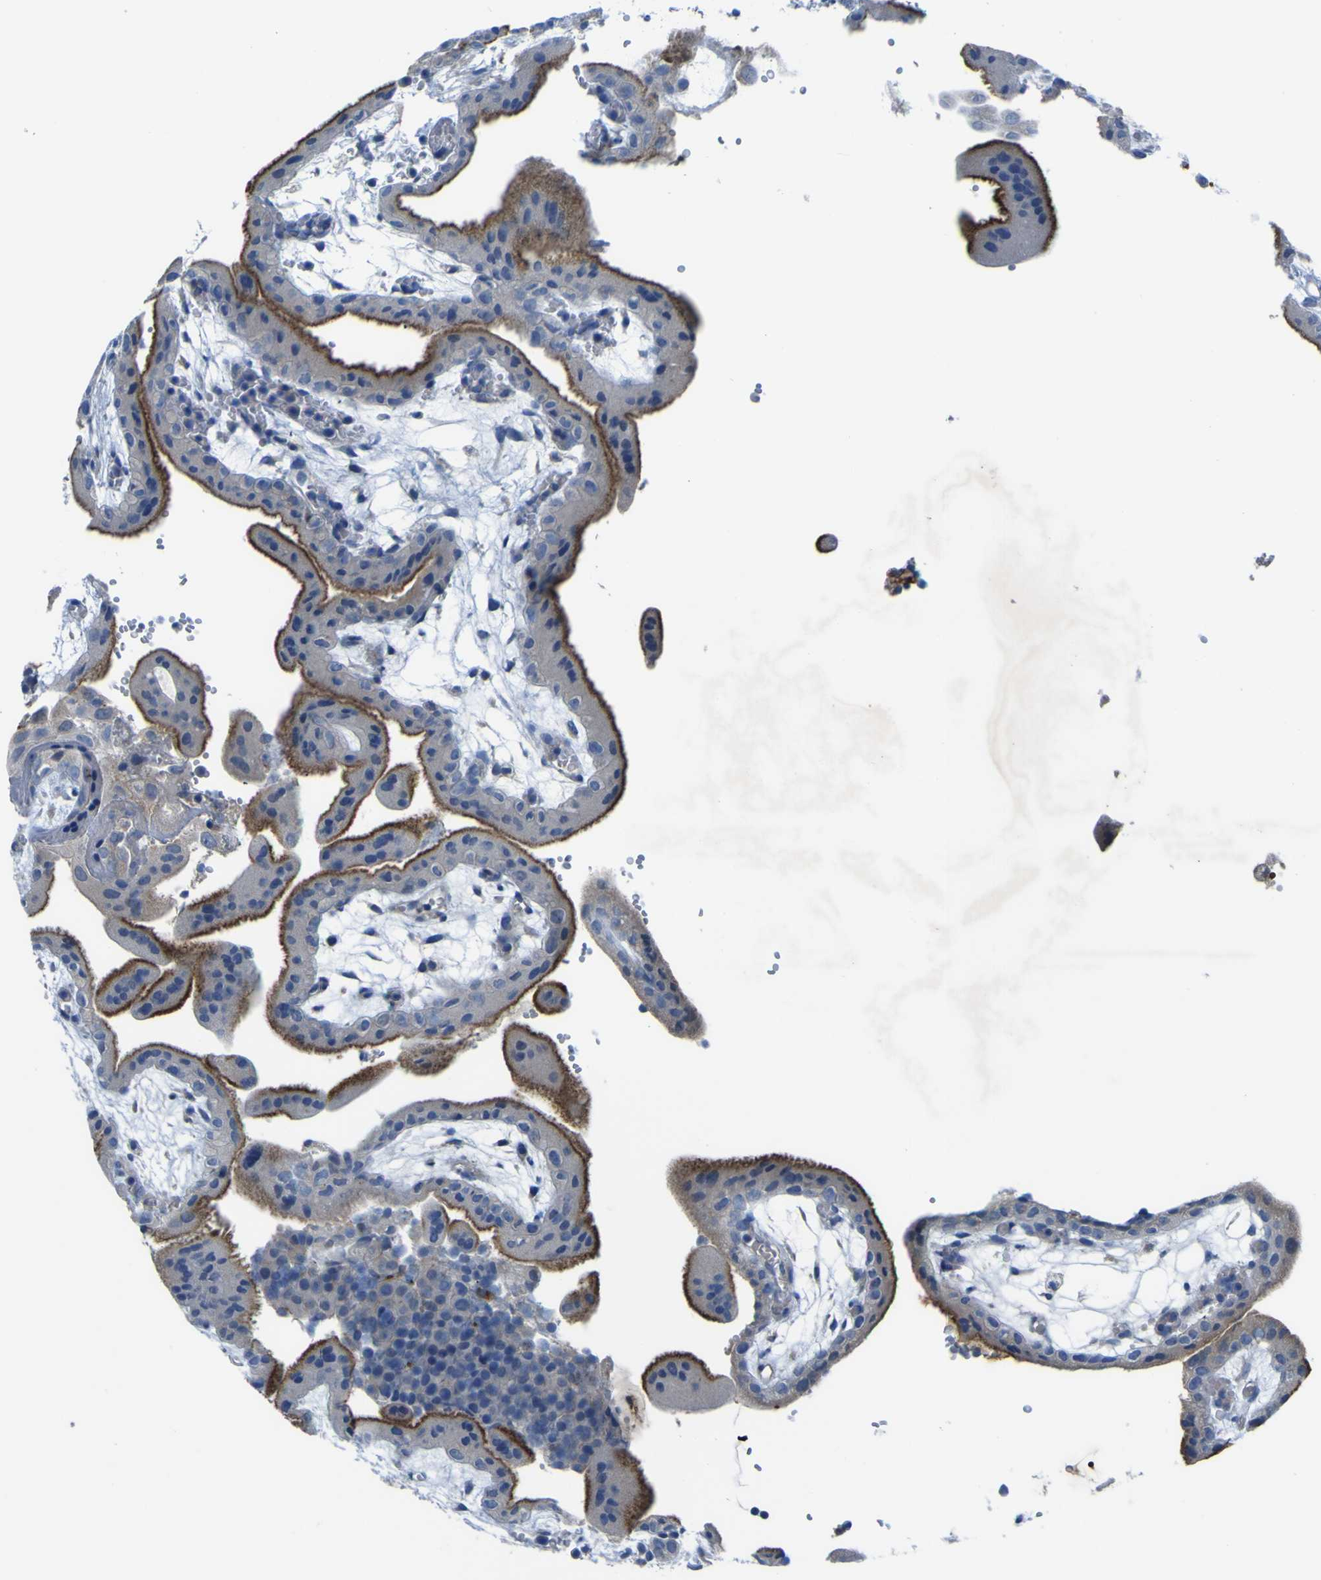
{"staining": {"intensity": "weak", "quantity": "<25%", "location": "cytoplasmic/membranous"}, "tissue": "placenta", "cell_type": "Decidual cells", "image_type": "normal", "snomed": [{"axis": "morphology", "description": "Normal tissue, NOS"}, {"axis": "topography", "description": "Placenta"}], "caption": "A high-resolution image shows immunohistochemistry (IHC) staining of benign placenta, which demonstrates no significant positivity in decidual cells.", "gene": "CST3", "patient": {"sex": "female", "age": 18}}